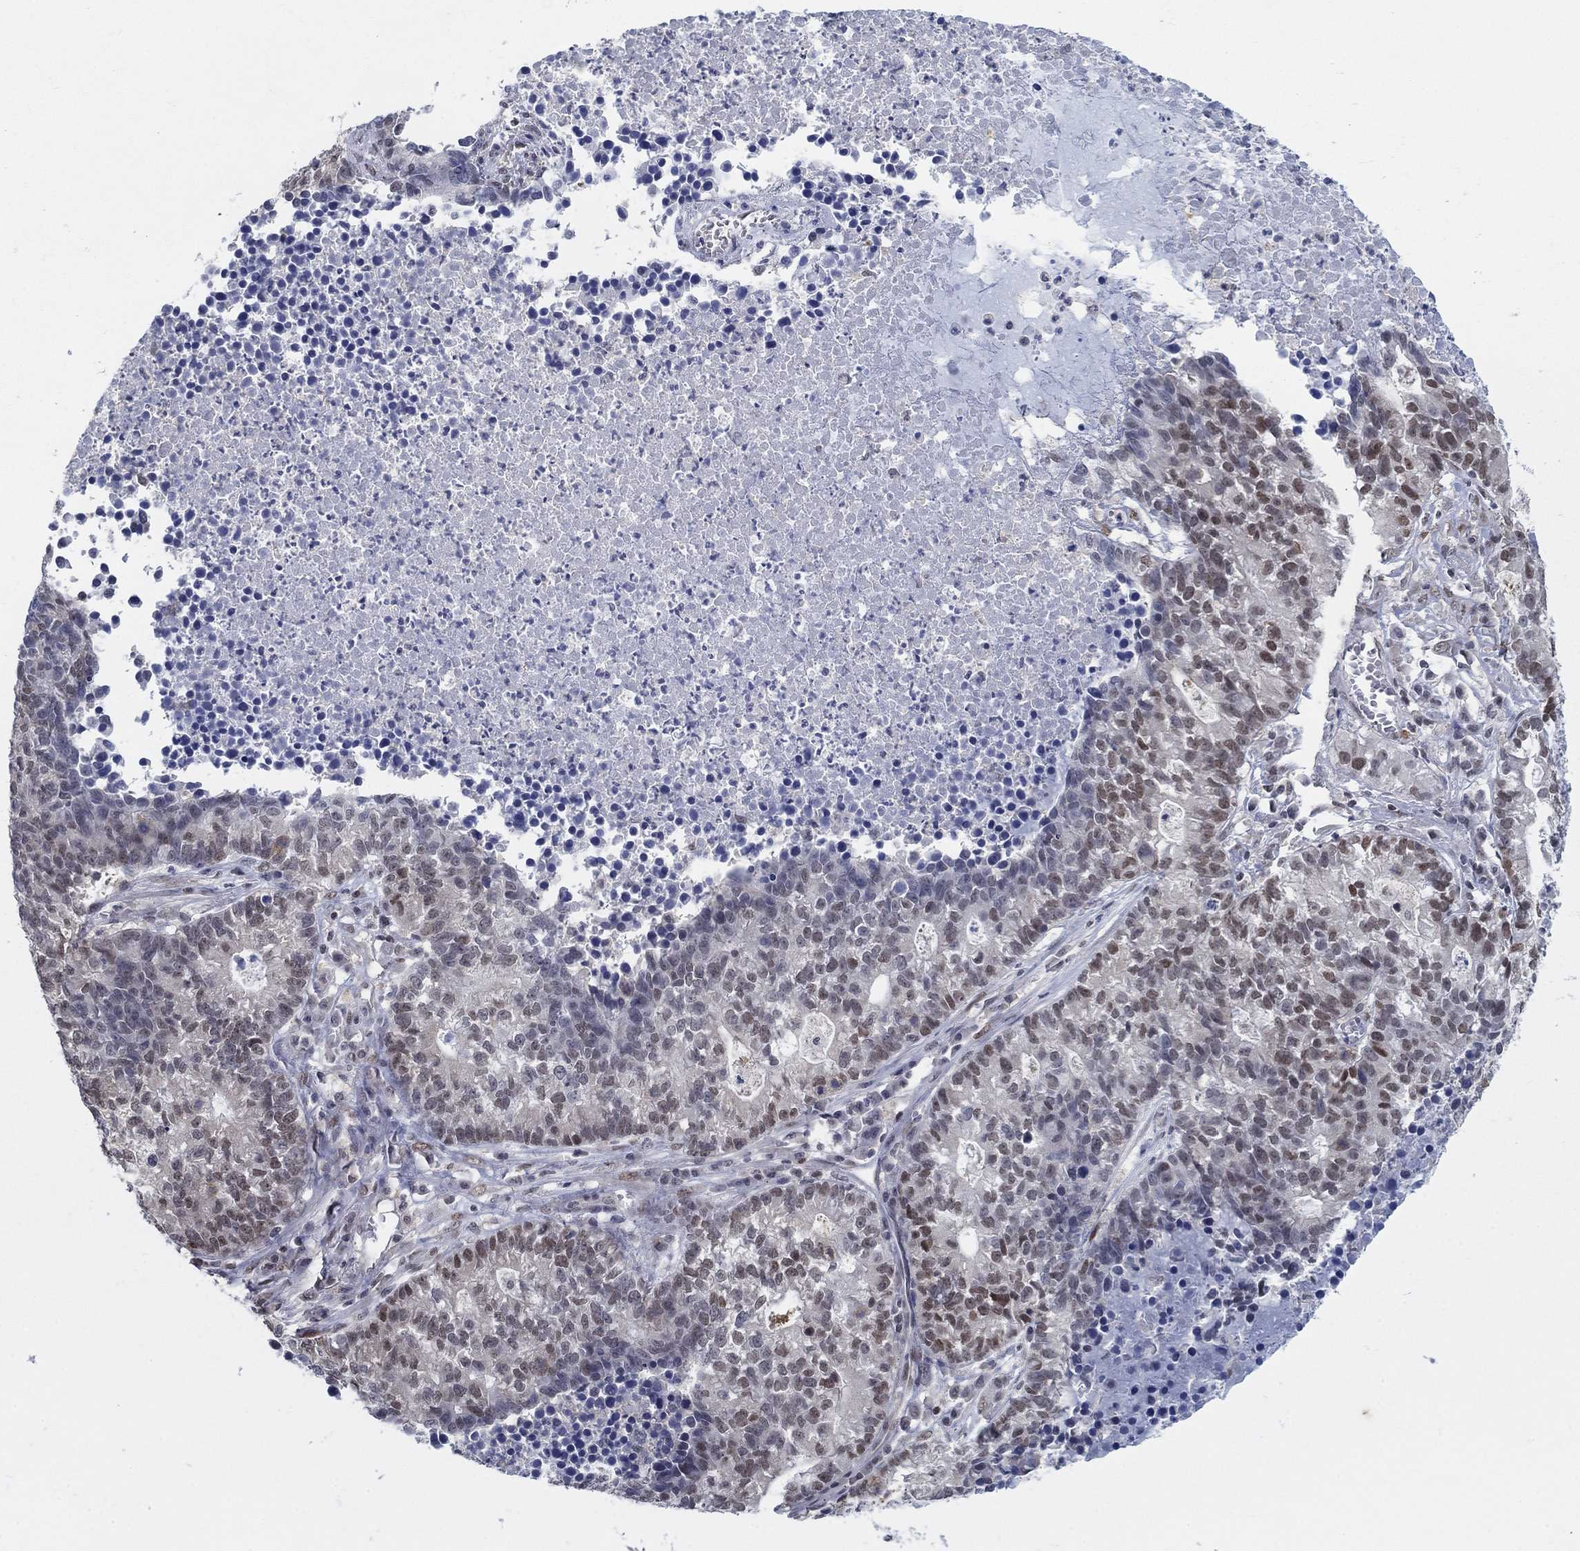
{"staining": {"intensity": "moderate", "quantity": "<25%", "location": "nuclear"}, "tissue": "lung cancer", "cell_type": "Tumor cells", "image_type": "cancer", "snomed": [{"axis": "morphology", "description": "Adenocarcinoma, NOS"}, {"axis": "topography", "description": "Lung"}], "caption": "Brown immunohistochemical staining in lung cancer exhibits moderate nuclear staining in about <25% of tumor cells.", "gene": "CENPE", "patient": {"sex": "male", "age": 57}}